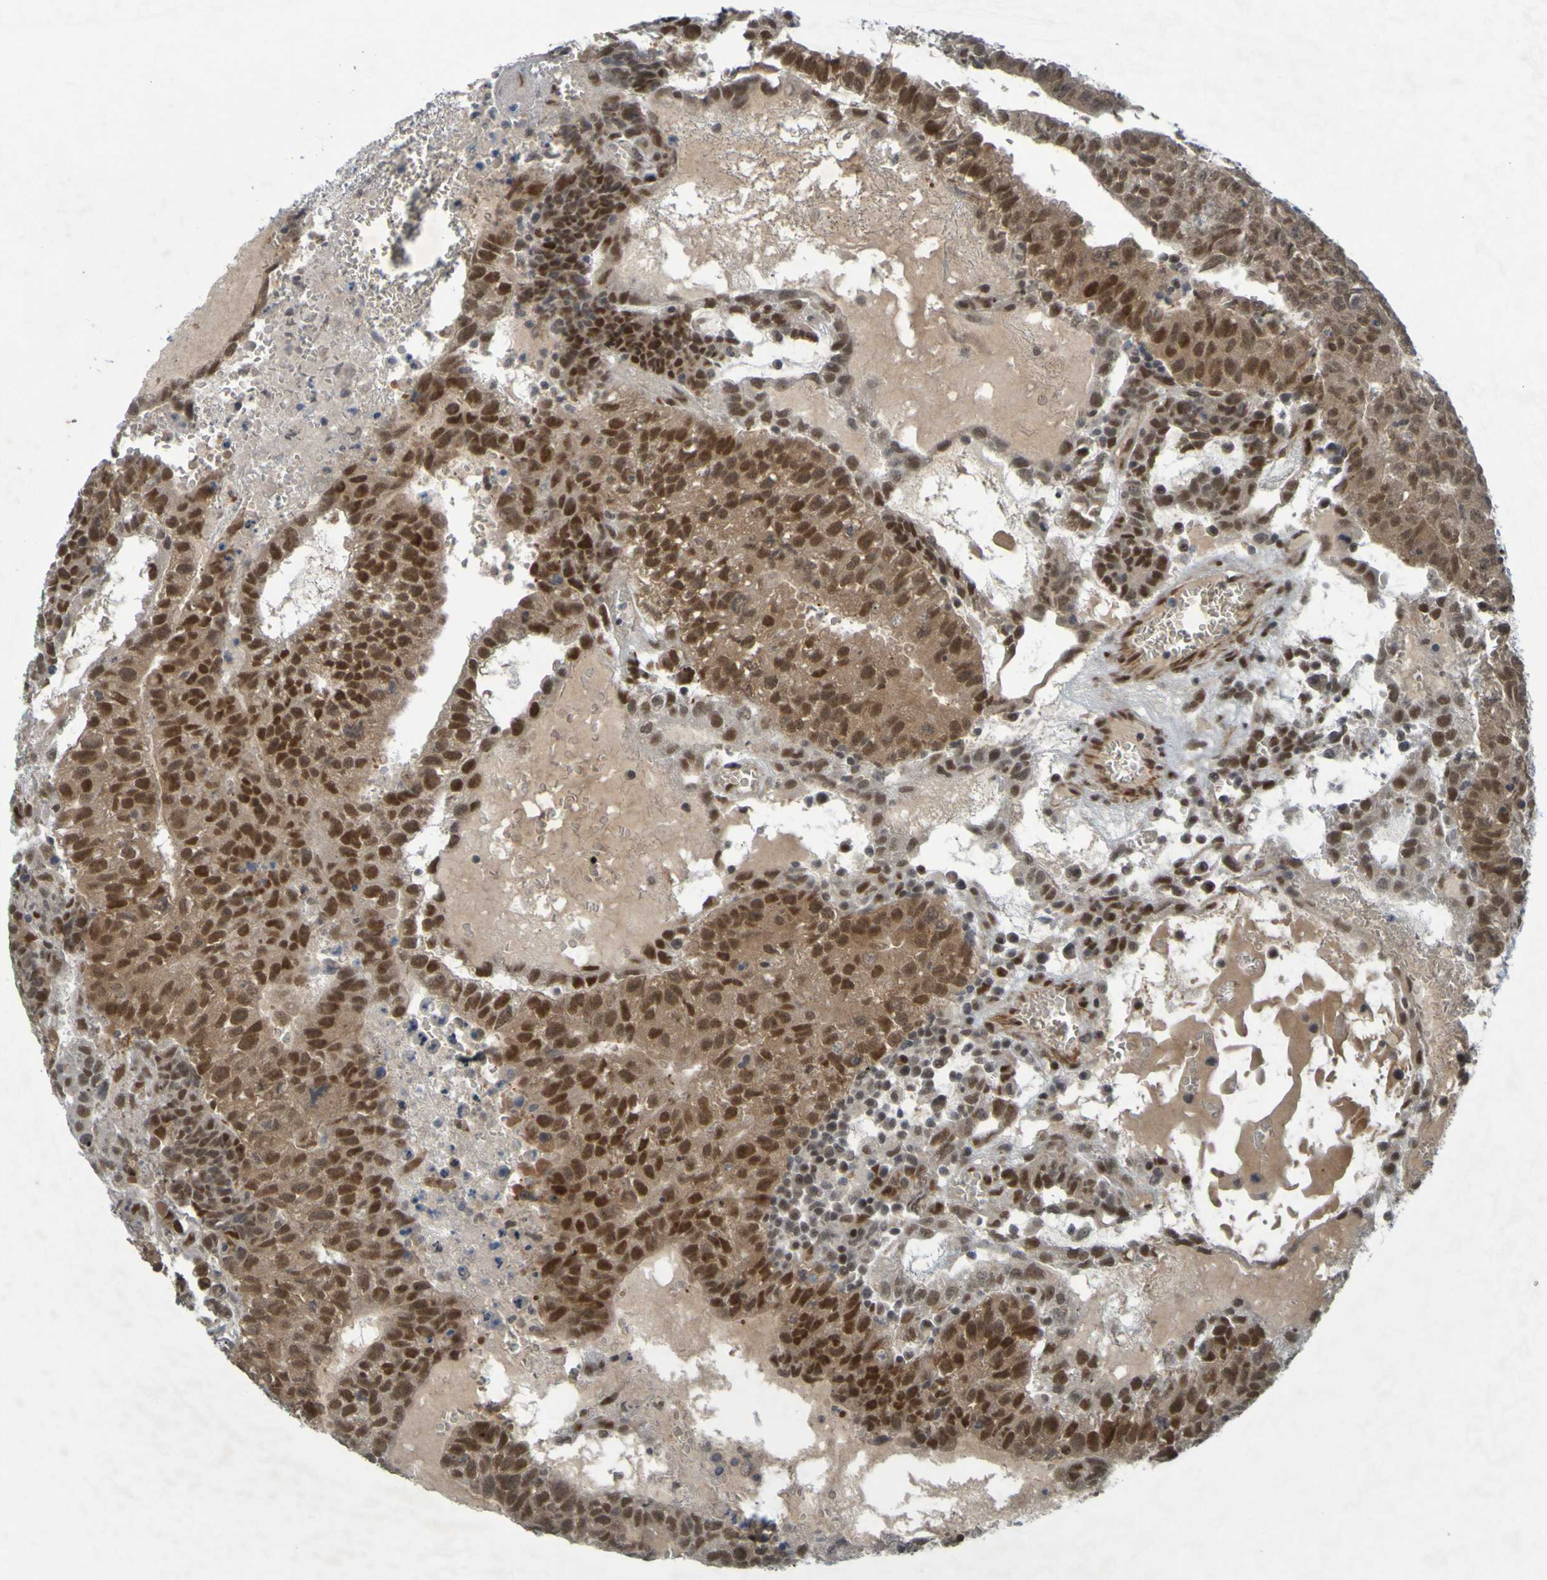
{"staining": {"intensity": "moderate", "quantity": ">75%", "location": "cytoplasmic/membranous,nuclear"}, "tissue": "testis cancer", "cell_type": "Tumor cells", "image_type": "cancer", "snomed": [{"axis": "morphology", "description": "Seminoma, NOS"}, {"axis": "morphology", "description": "Carcinoma, Embryonal, NOS"}, {"axis": "topography", "description": "Testis"}], "caption": "Testis cancer tissue exhibits moderate cytoplasmic/membranous and nuclear staining in approximately >75% of tumor cells, visualized by immunohistochemistry.", "gene": "MCPH1", "patient": {"sex": "male", "age": 52}}